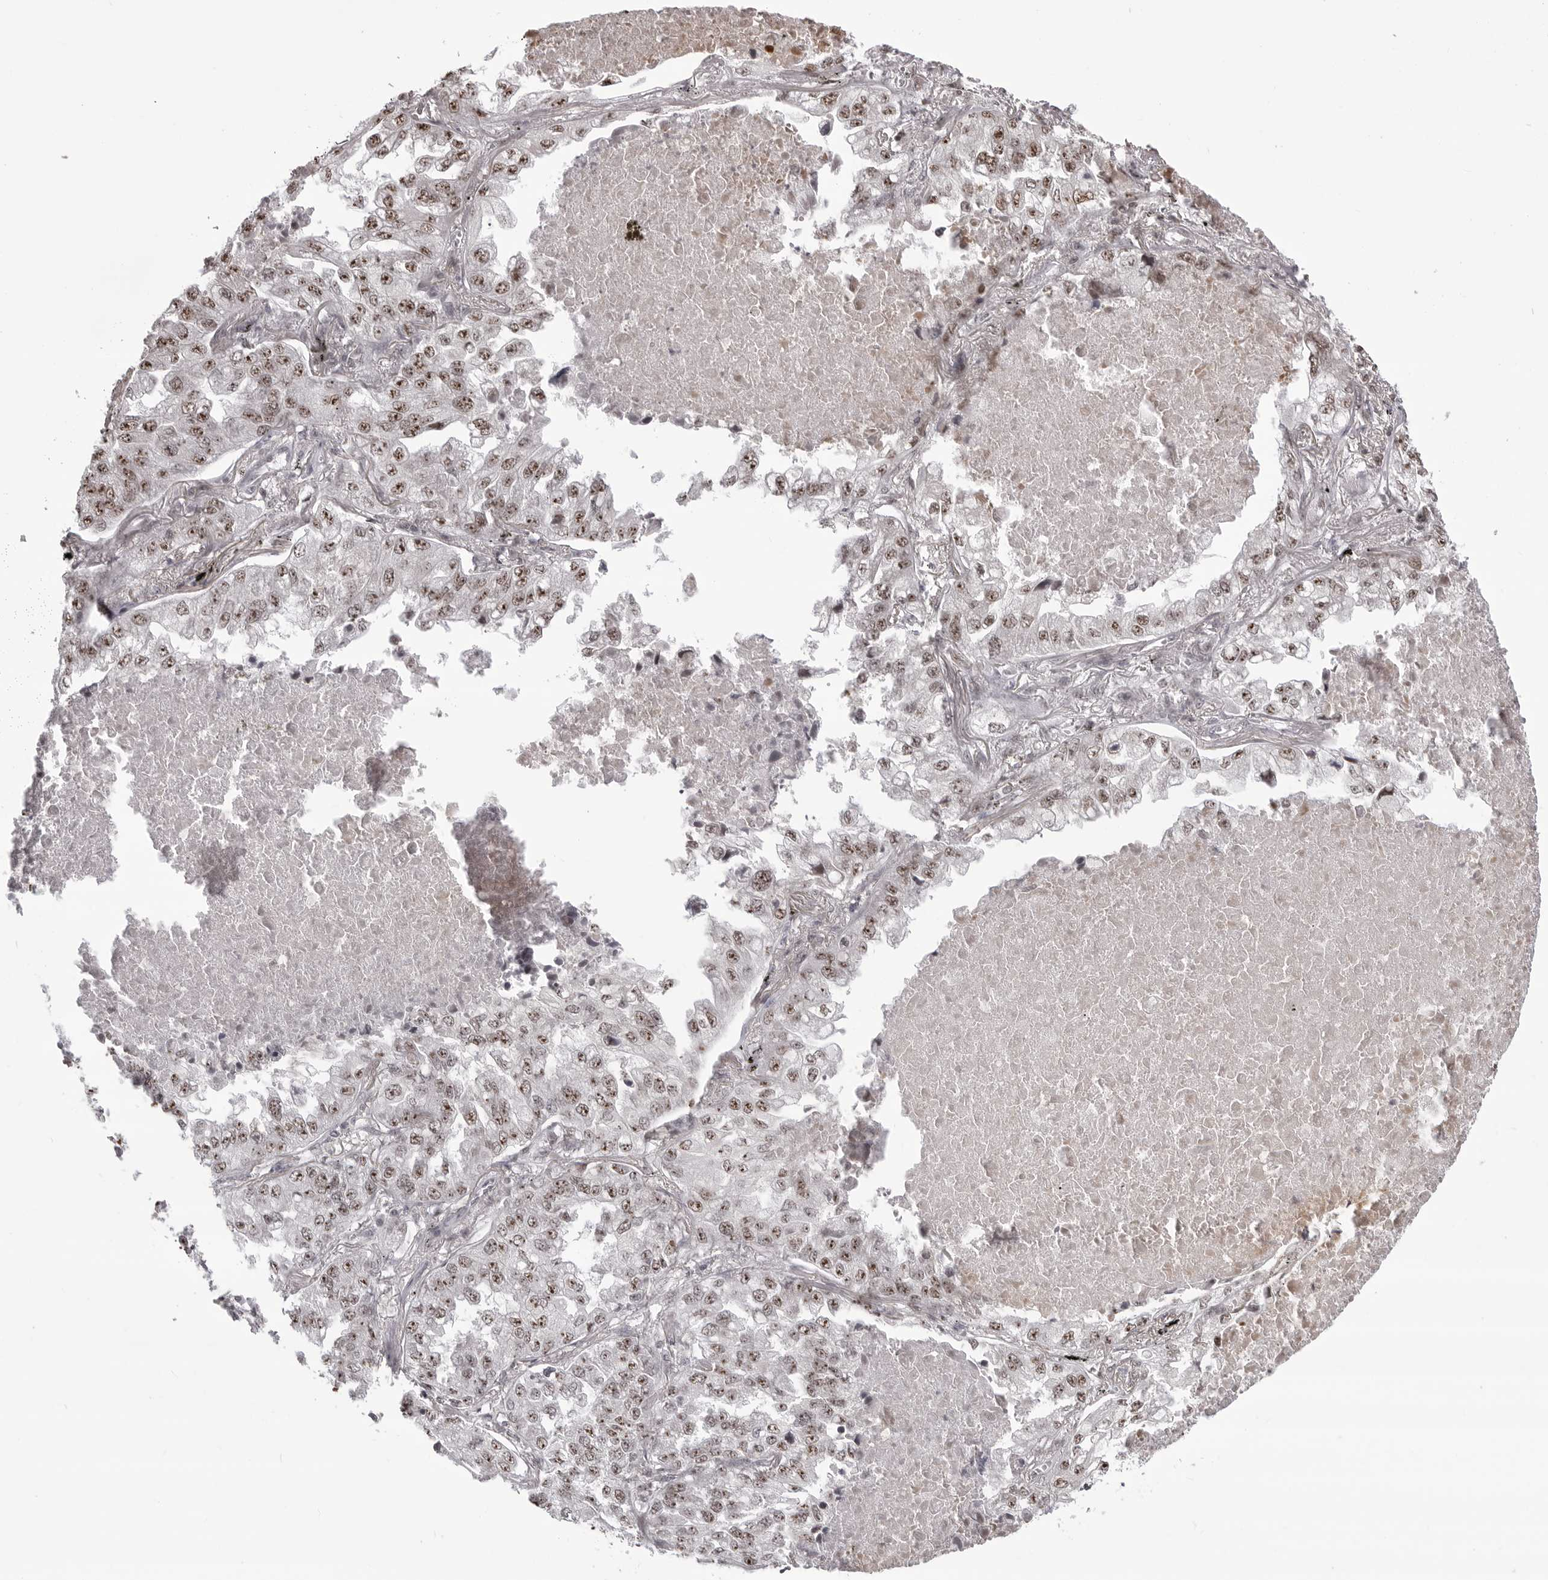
{"staining": {"intensity": "moderate", "quantity": ">75%", "location": "nuclear"}, "tissue": "lung cancer", "cell_type": "Tumor cells", "image_type": "cancer", "snomed": [{"axis": "morphology", "description": "Adenocarcinoma, NOS"}, {"axis": "topography", "description": "Lung"}], "caption": "Immunohistochemical staining of human lung adenocarcinoma demonstrates moderate nuclear protein positivity in about >75% of tumor cells.", "gene": "PHF3", "patient": {"sex": "male", "age": 65}}